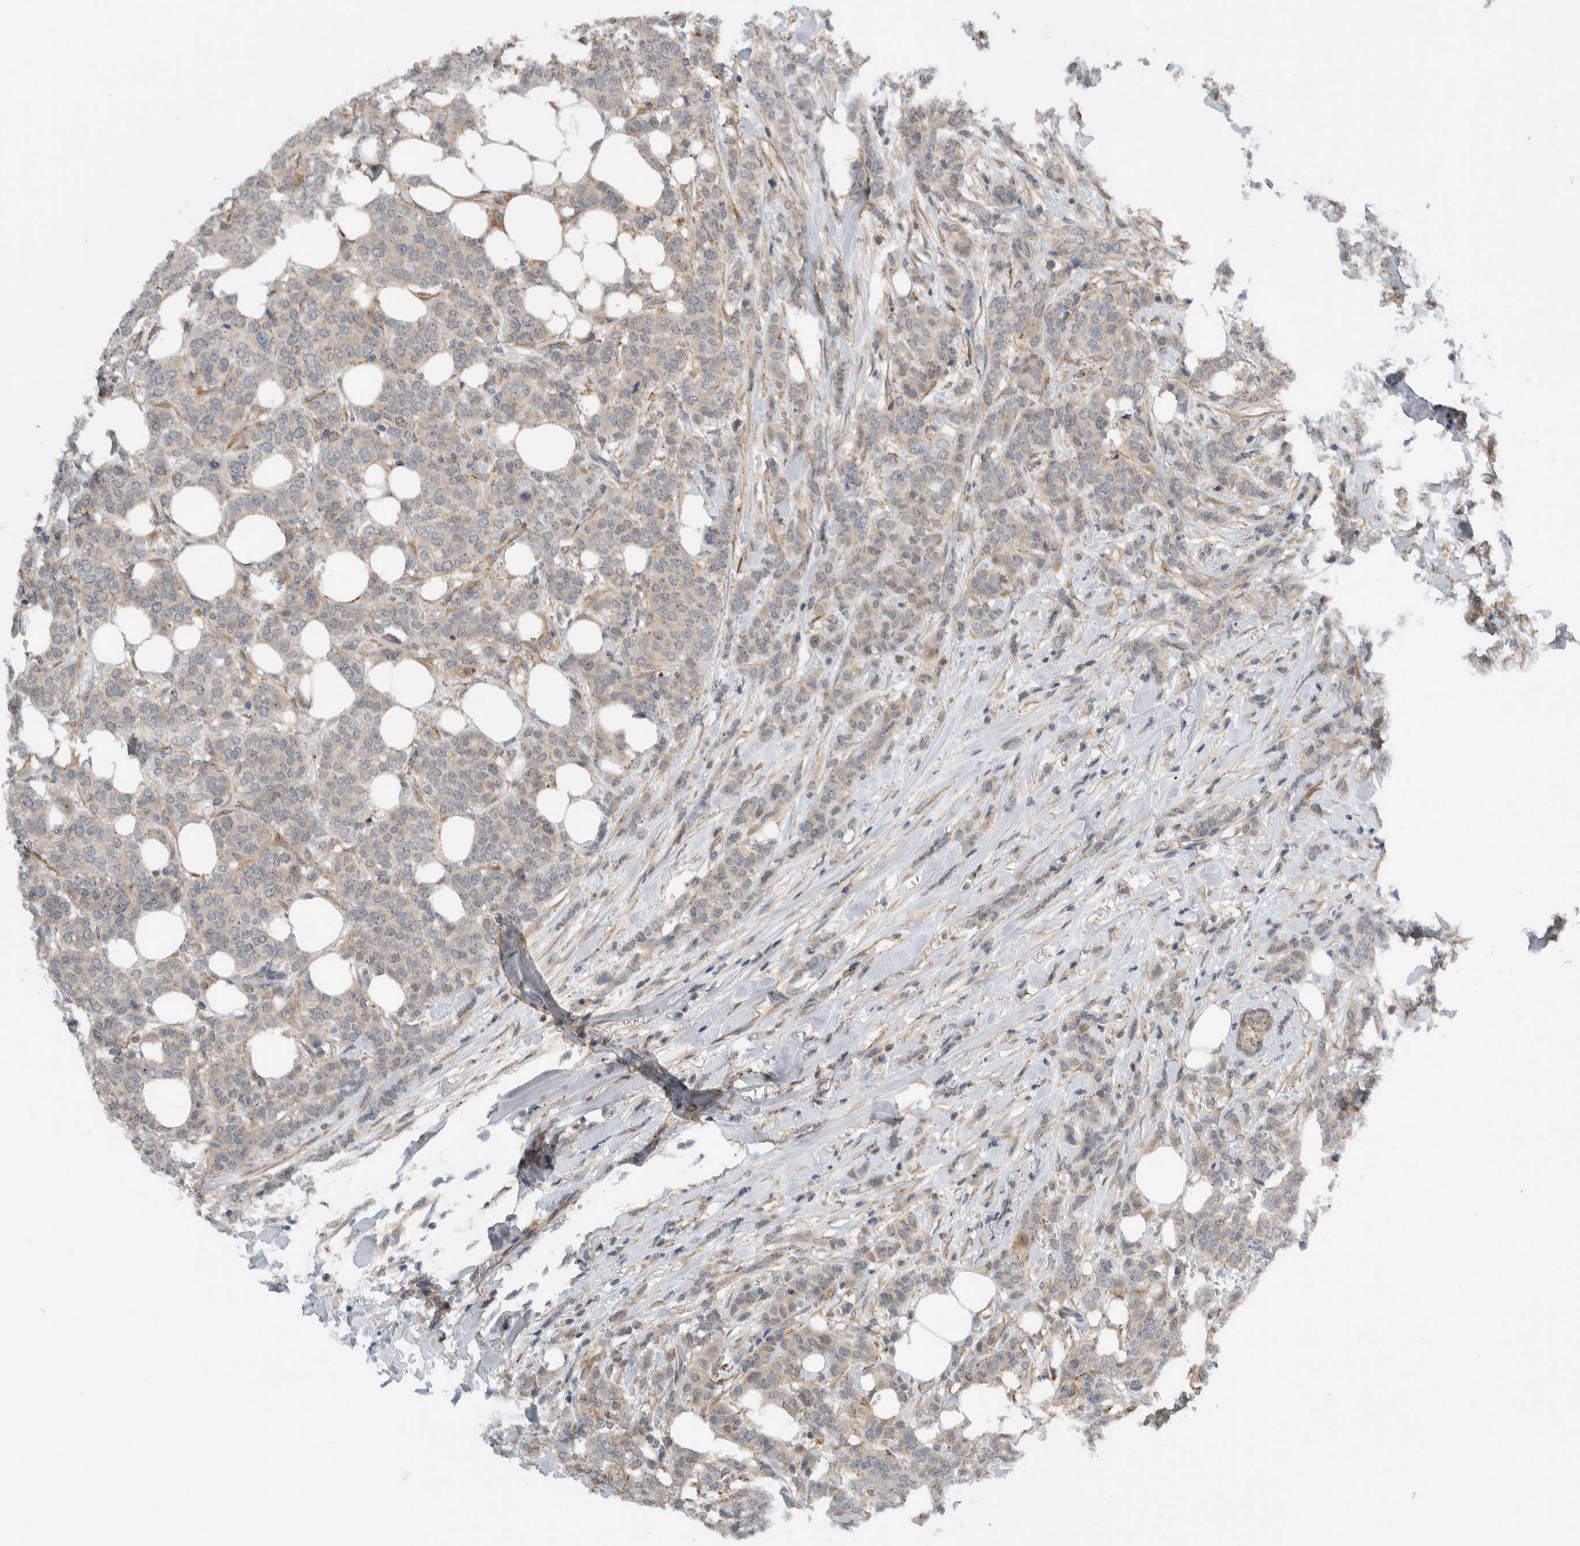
{"staining": {"intensity": "weak", "quantity": "<25%", "location": "cytoplasmic/membranous,nuclear"}, "tissue": "breast cancer", "cell_type": "Tumor cells", "image_type": "cancer", "snomed": [{"axis": "morphology", "description": "Lobular carcinoma"}, {"axis": "topography", "description": "Skin"}, {"axis": "topography", "description": "Breast"}], "caption": "The histopathology image demonstrates no staining of tumor cells in breast cancer. (Stains: DAB (3,3'-diaminobenzidine) IHC with hematoxylin counter stain, Microscopy: brightfield microscopy at high magnification).", "gene": "MPRIP", "patient": {"sex": "female", "age": 46}}